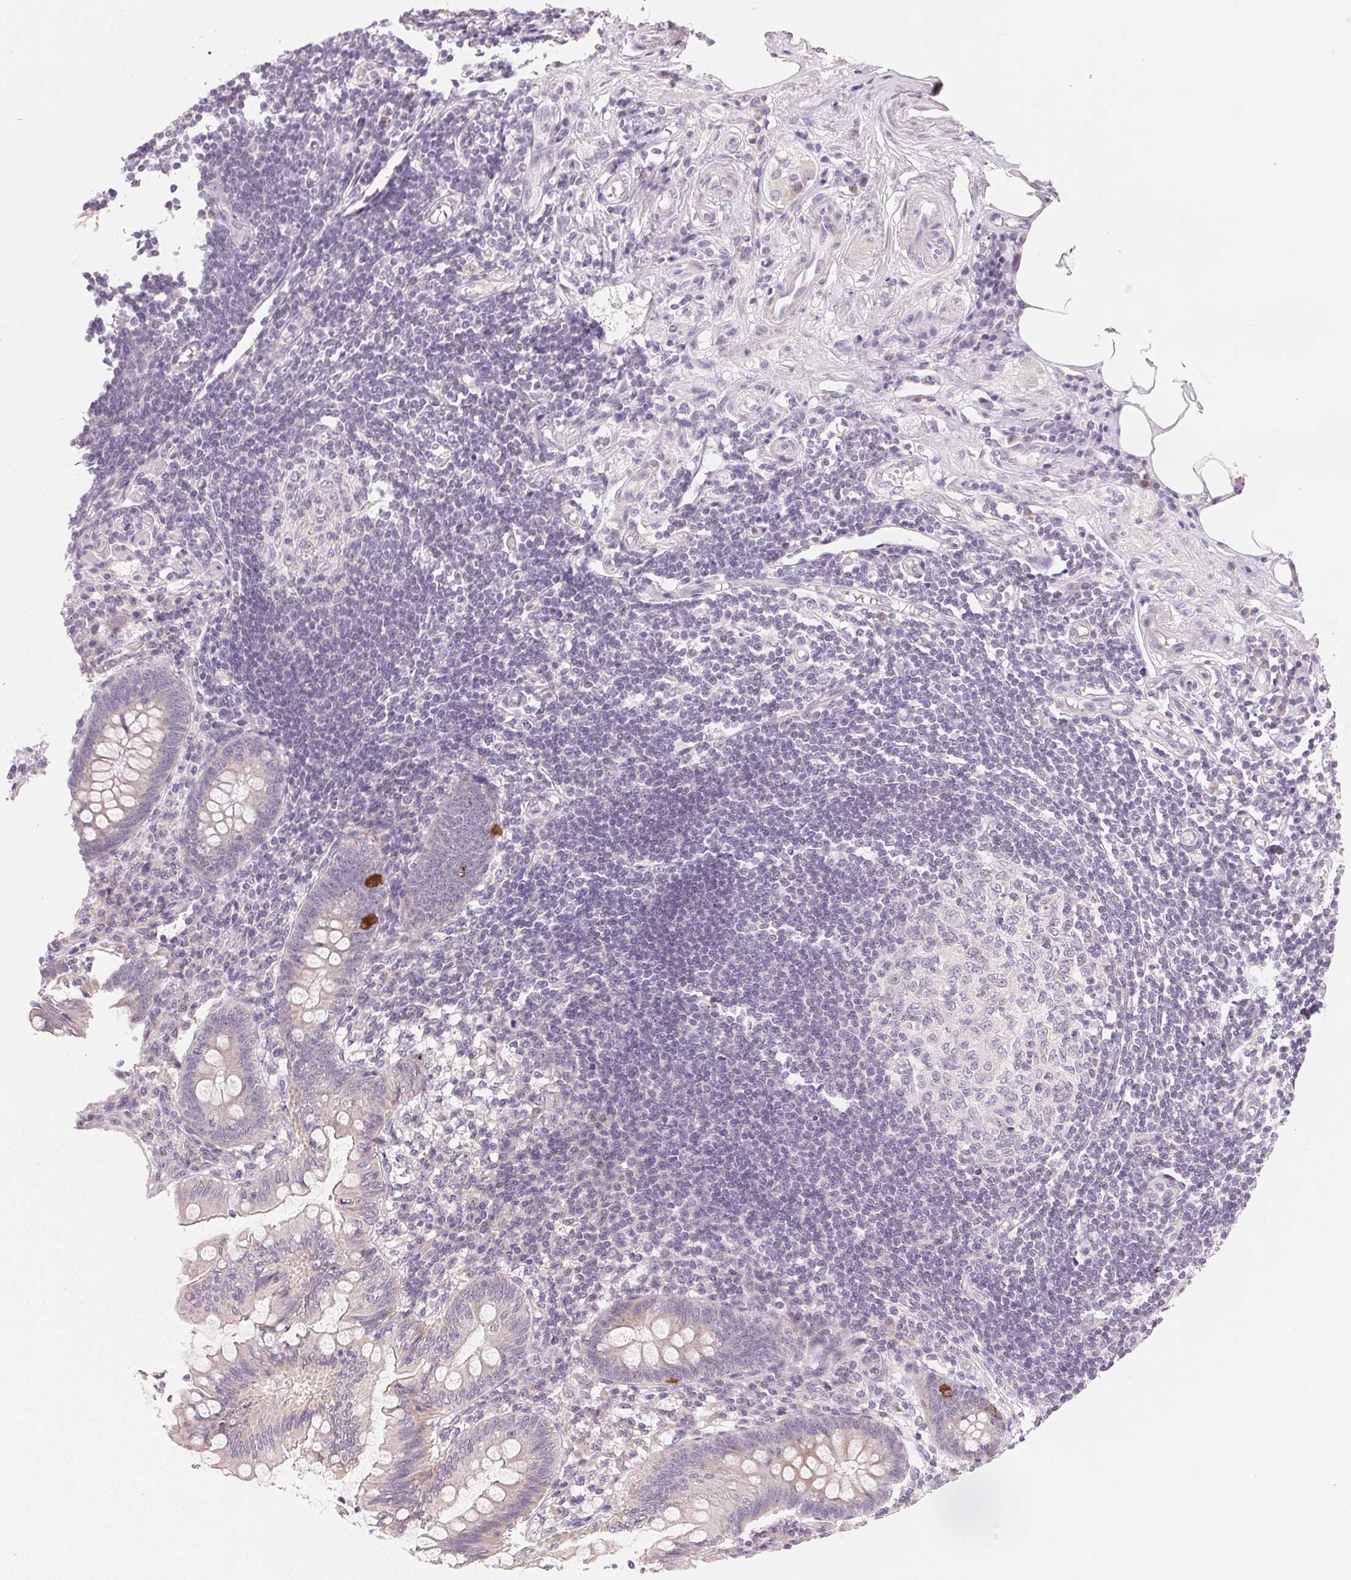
{"staining": {"intensity": "strong", "quantity": "<25%", "location": "cytoplasmic/membranous"}, "tissue": "appendix", "cell_type": "Glandular cells", "image_type": "normal", "snomed": [{"axis": "morphology", "description": "Normal tissue, NOS"}, {"axis": "topography", "description": "Appendix"}], "caption": "High-magnification brightfield microscopy of unremarkable appendix stained with DAB (3,3'-diaminobenzidine) (brown) and counterstained with hematoxylin (blue). glandular cells exhibit strong cytoplasmic/membranous expression is seen in approximately<25% of cells.", "gene": "MYBL1", "patient": {"sex": "female", "age": 57}}